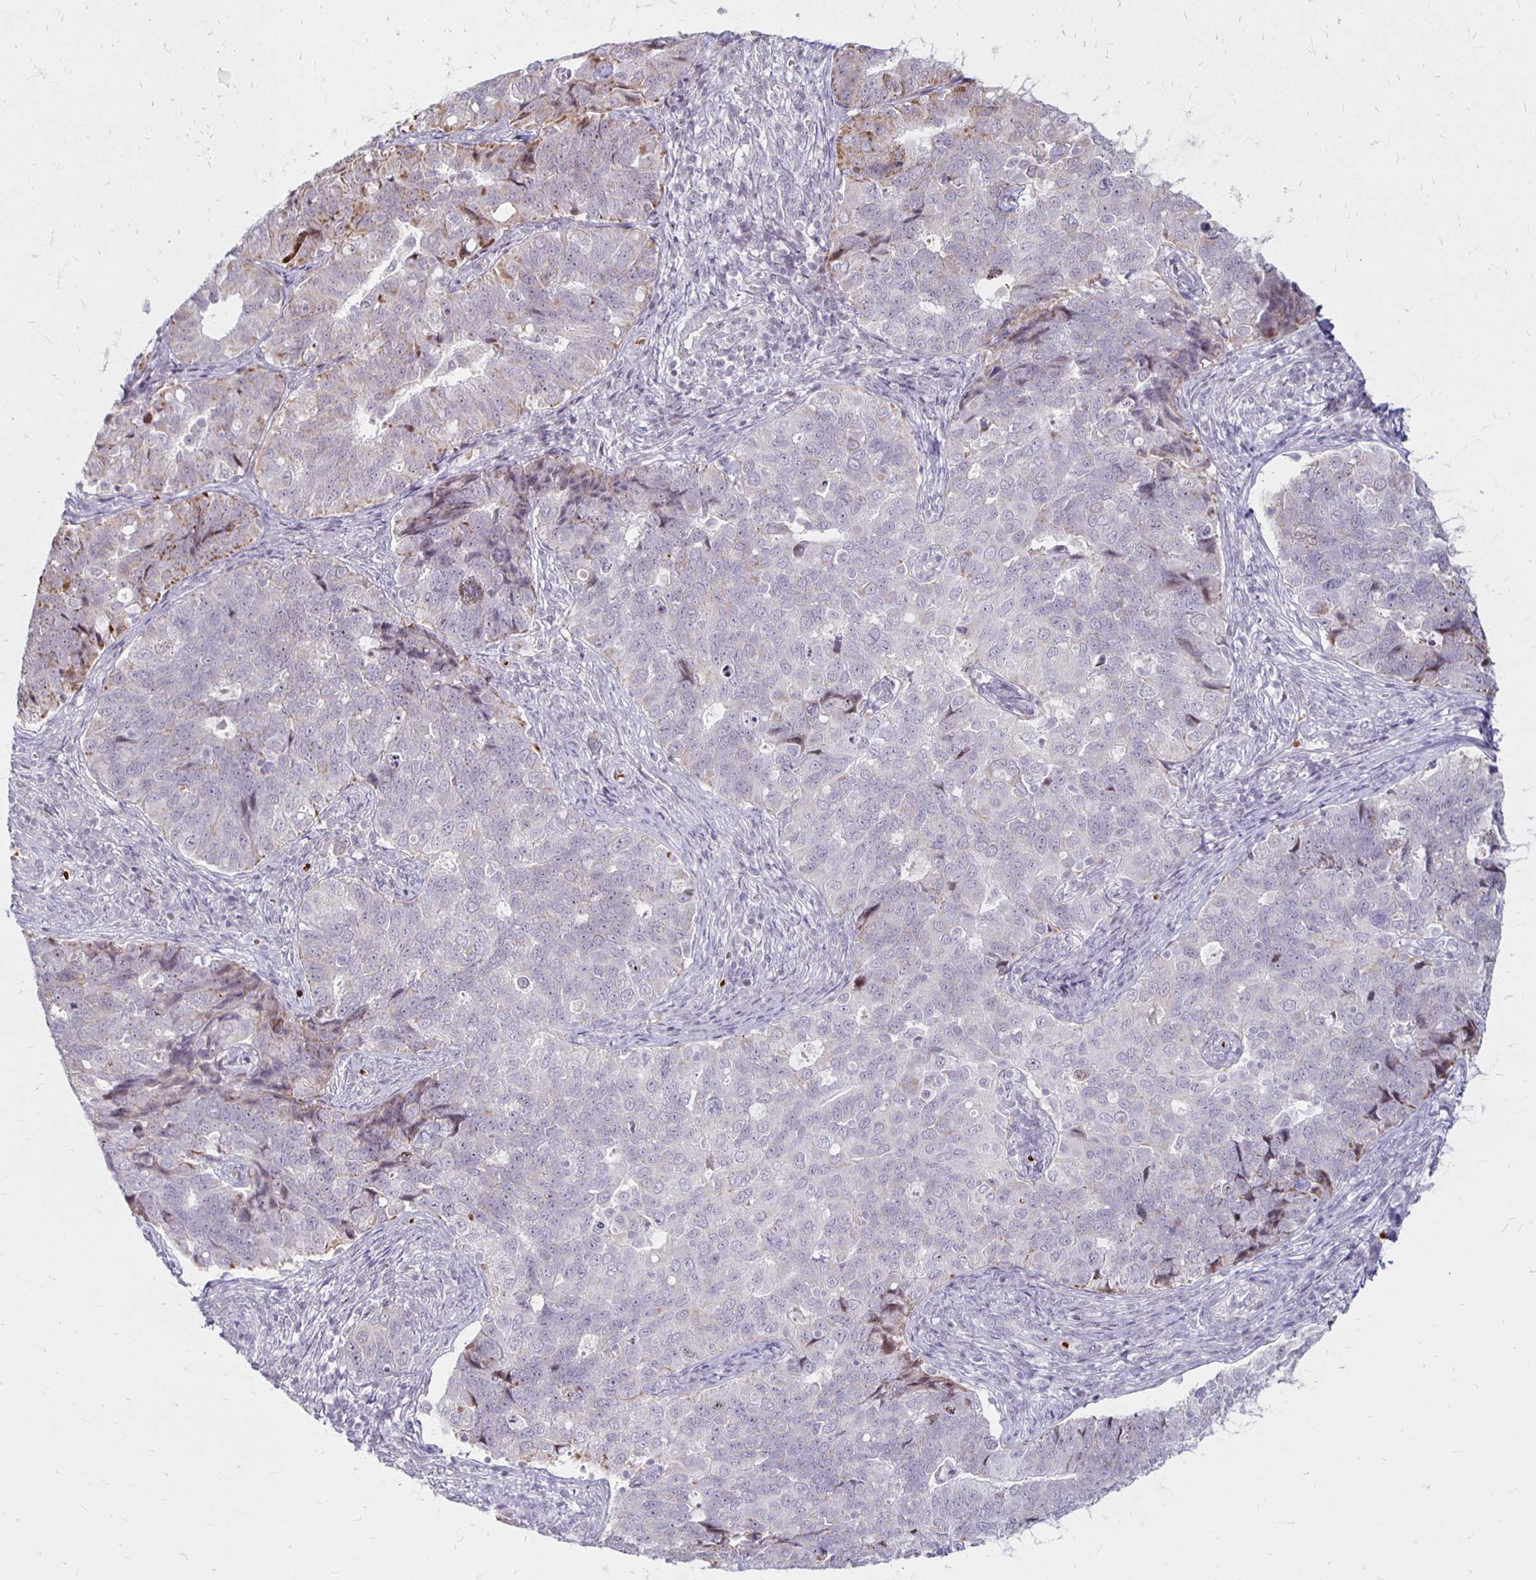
{"staining": {"intensity": "negative", "quantity": "none", "location": "none"}, "tissue": "endometrial cancer", "cell_type": "Tumor cells", "image_type": "cancer", "snomed": [{"axis": "morphology", "description": "Adenocarcinoma, NOS"}, {"axis": "topography", "description": "Endometrium"}], "caption": "IHC histopathology image of neoplastic tissue: human adenocarcinoma (endometrial) stained with DAB shows no significant protein staining in tumor cells.", "gene": "DAGLA", "patient": {"sex": "female", "age": 43}}